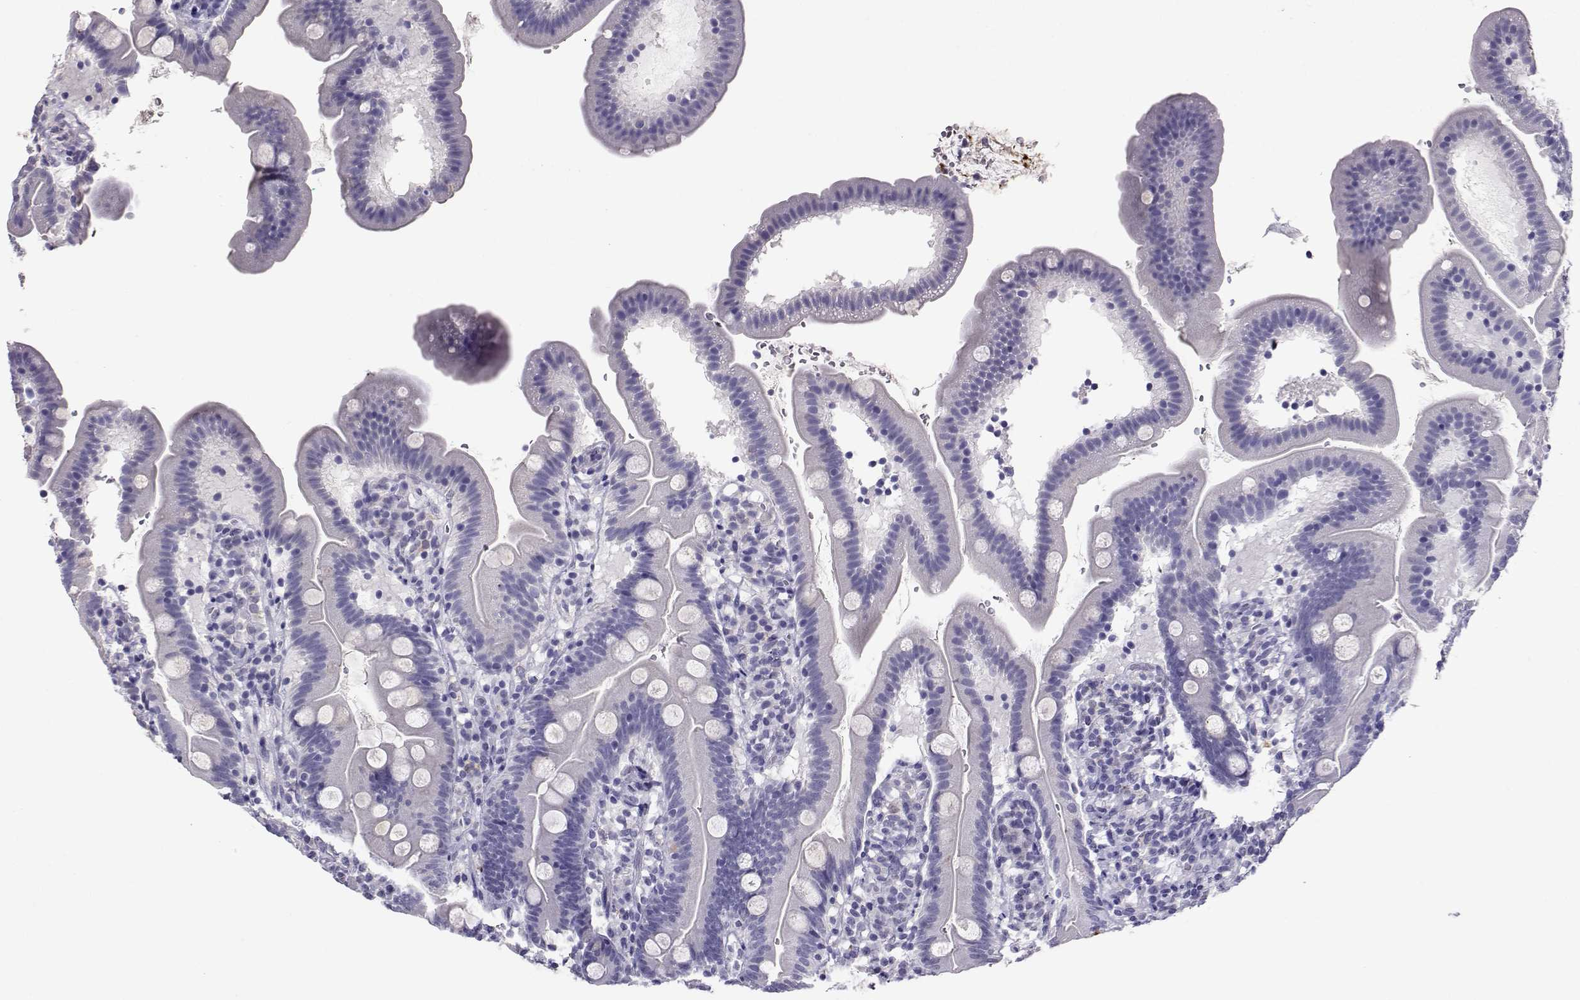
{"staining": {"intensity": "weak", "quantity": "<25%", "location": "cytoplasmic/membranous"}, "tissue": "duodenum", "cell_type": "Glandular cells", "image_type": "normal", "snomed": [{"axis": "morphology", "description": "Normal tissue, NOS"}, {"axis": "topography", "description": "Duodenum"}], "caption": "This histopathology image is of normal duodenum stained with immunohistochemistry to label a protein in brown with the nuclei are counter-stained blue. There is no staining in glandular cells.", "gene": "TBR1", "patient": {"sex": "female", "age": 67}}